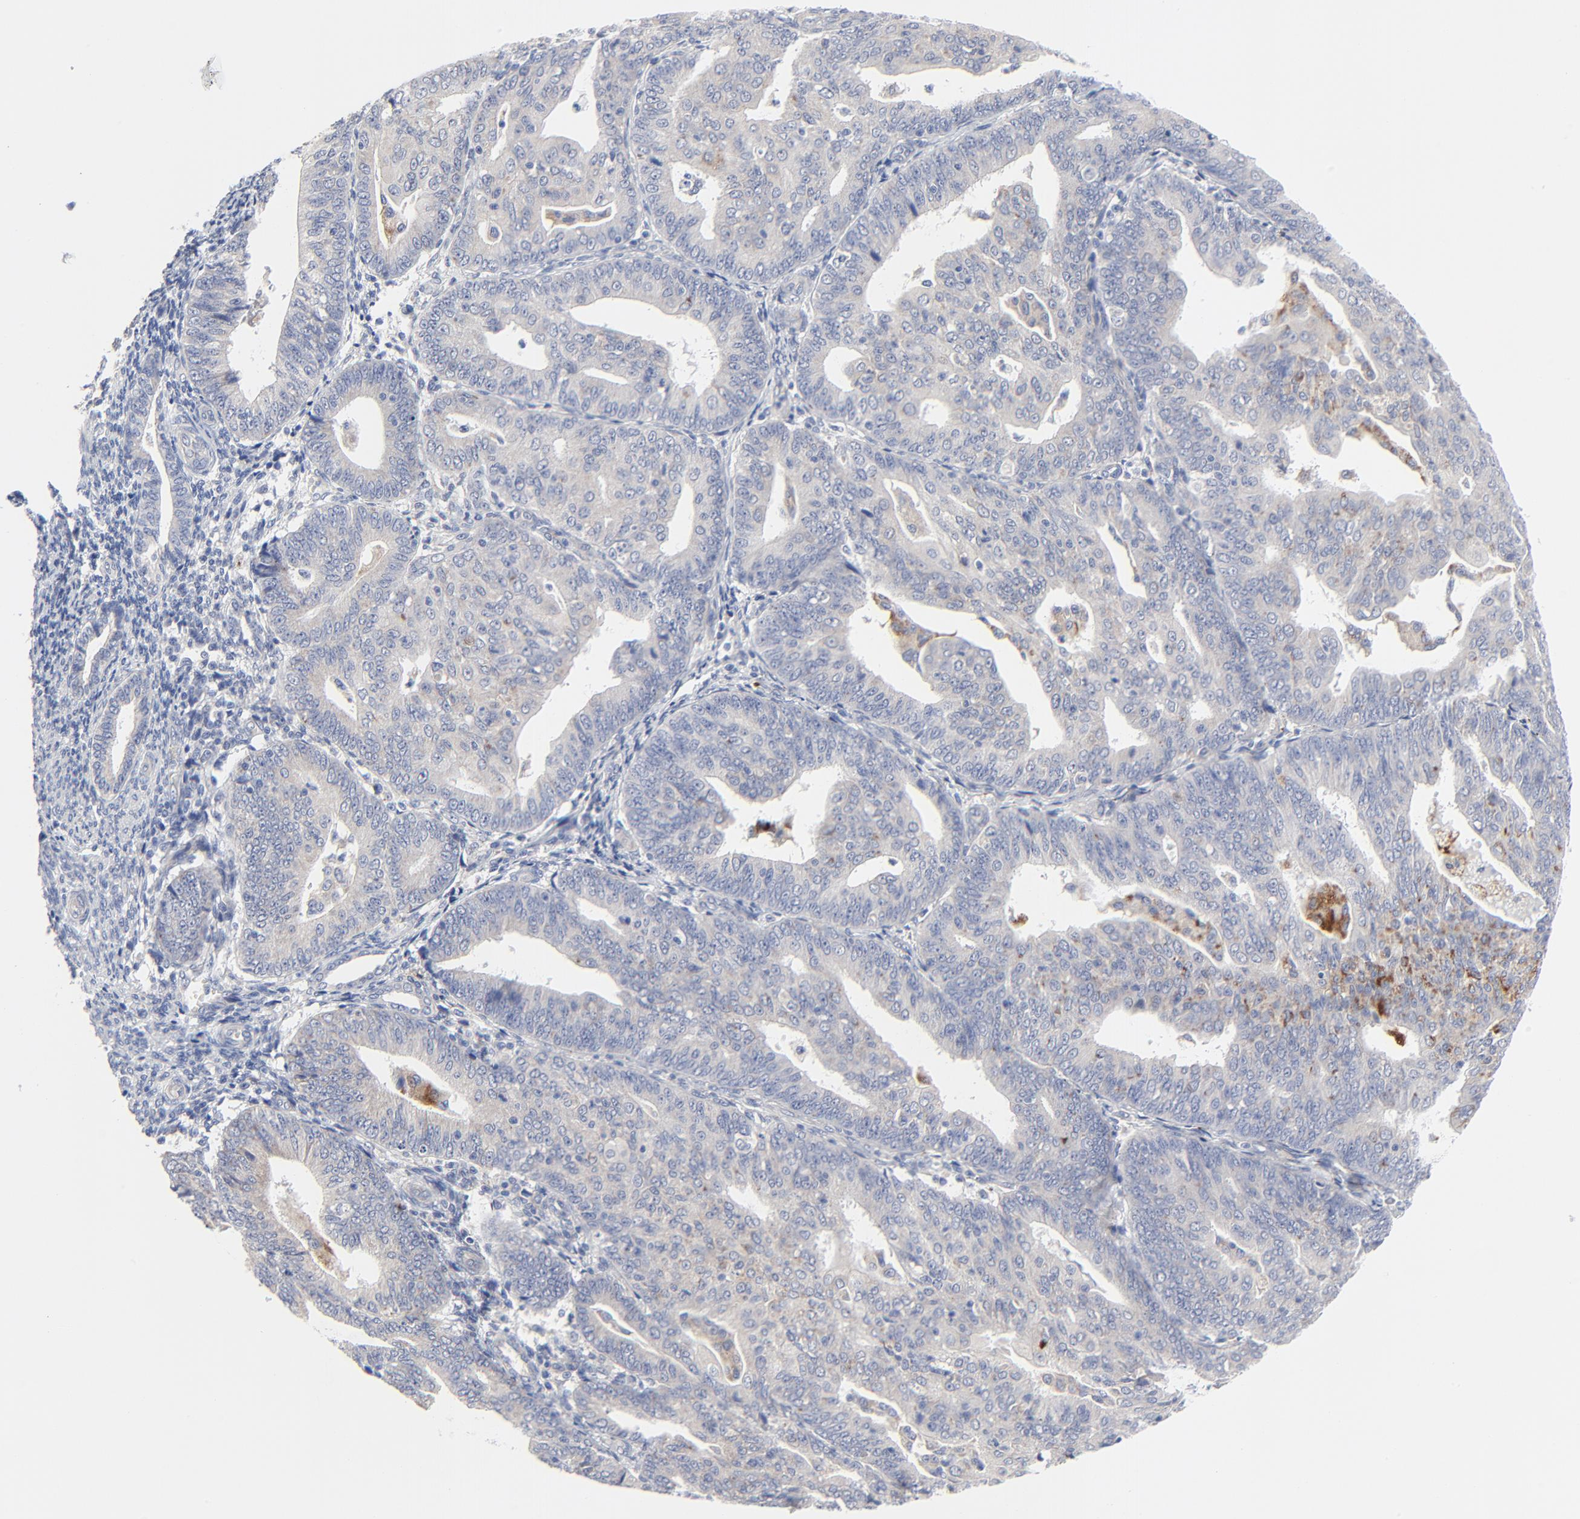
{"staining": {"intensity": "weak", "quantity": "25%-75%", "location": "cytoplasmic/membranous"}, "tissue": "endometrial cancer", "cell_type": "Tumor cells", "image_type": "cancer", "snomed": [{"axis": "morphology", "description": "Adenocarcinoma, NOS"}, {"axis": "topography", "description": "Endometrium"}], "caption": "Immunohistochemistry micrograph of human endometrial cancer (adenocarcinoma) stained for a protein (brown), which exhibits low levels of weak cytoplasmic/membranous positivity in about 25%-75% of tumor cells.", "gene": "DHRSX", "patient": {"sex": "female", "age": 56}}